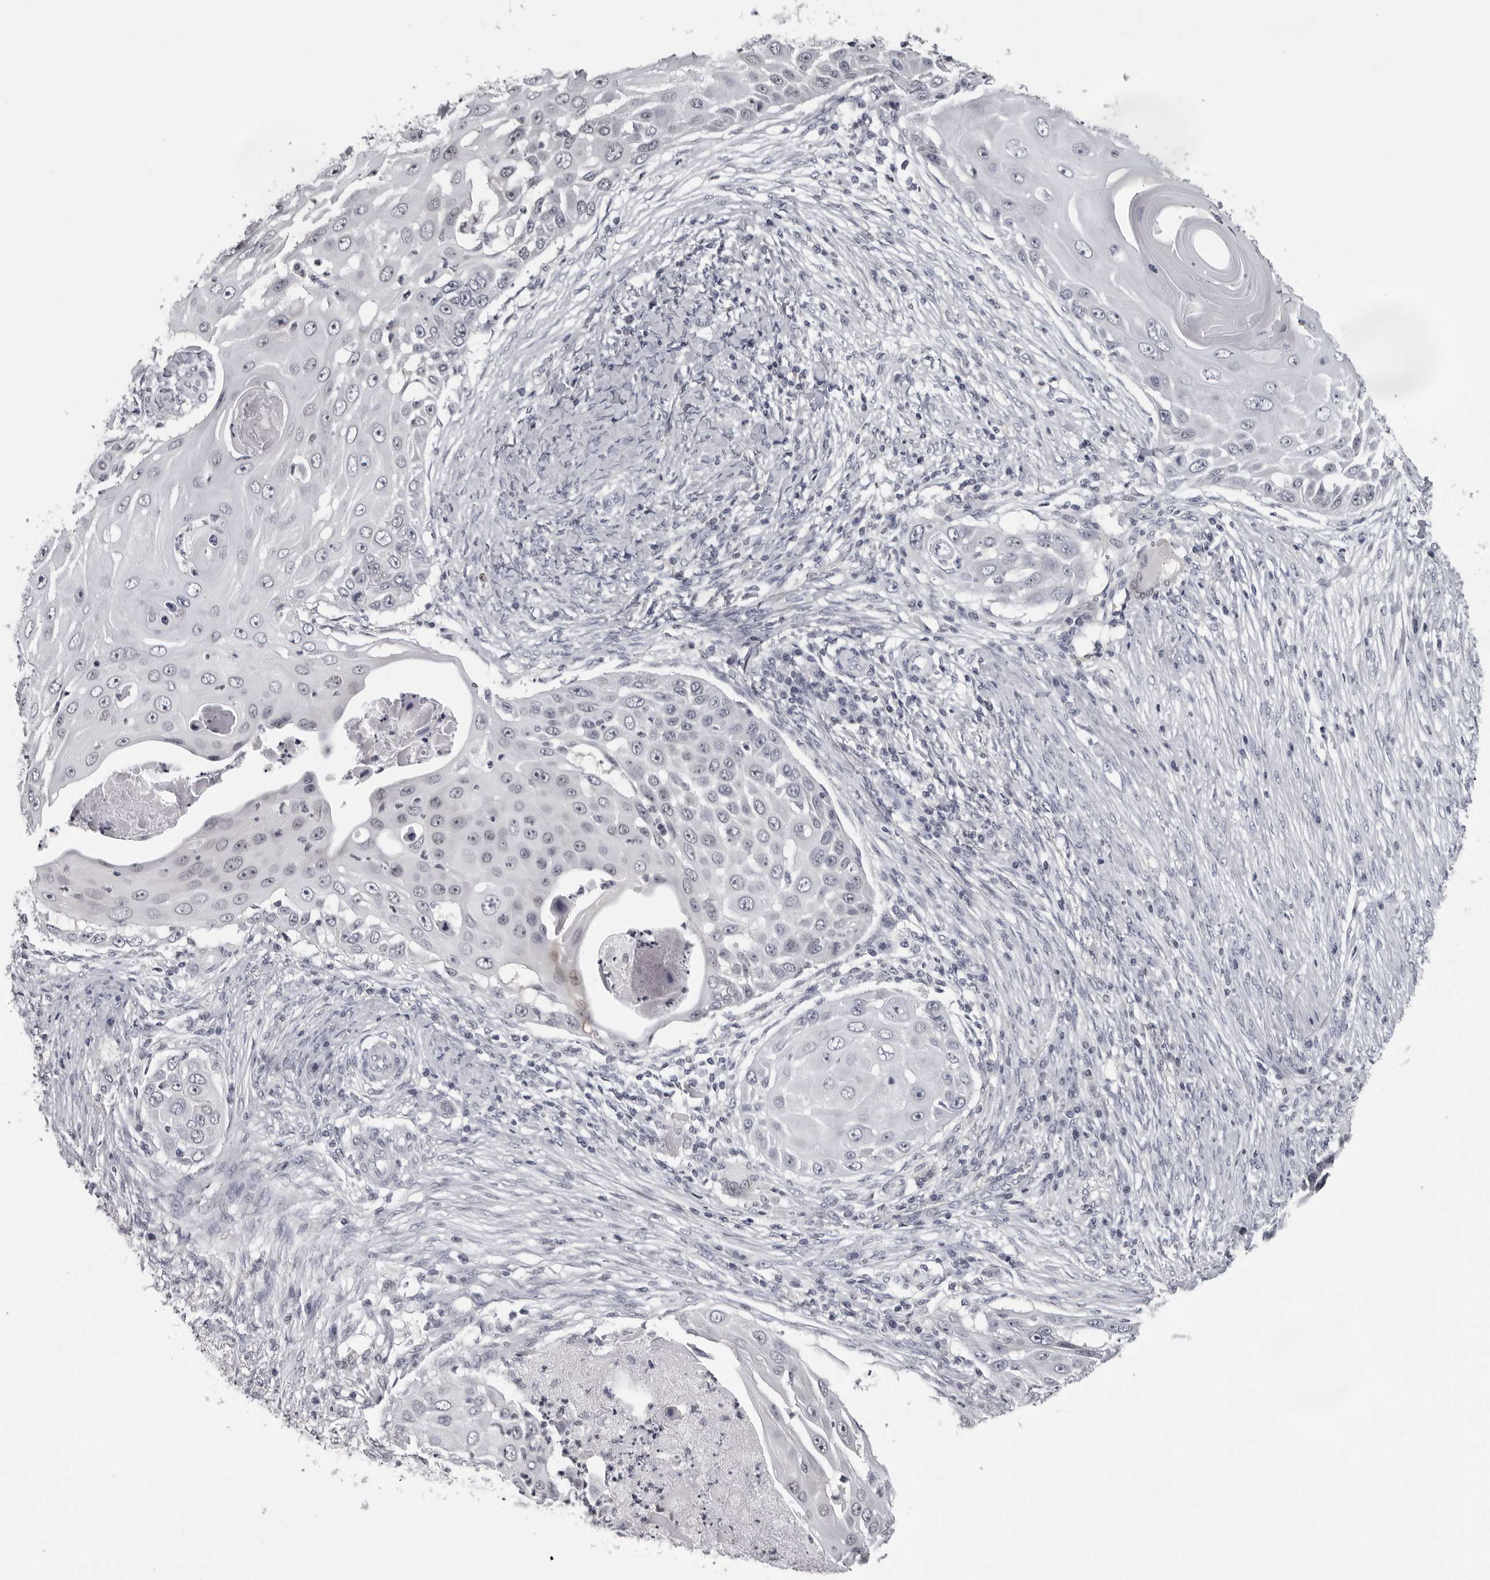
{"staining": {"intensity": "negative", "quantity": "none", "location": "none"}, "tissue": "skin cancer", "cell_type": "Tumor cells", "image_type": "cancer", "snomed": [{"axis": "morphology", "description": "Squamous cell carcinoma, NOS"}, {"axis": "topography", "description": "Skin"}], "caption": "DAB (3,3'-diaminobenzidine) immunohistochemical staining of skin cancer exhibits no significant expression in tumor cells.", "gene": "LZIC", "patient": {"sex": "female", "age": 44}}